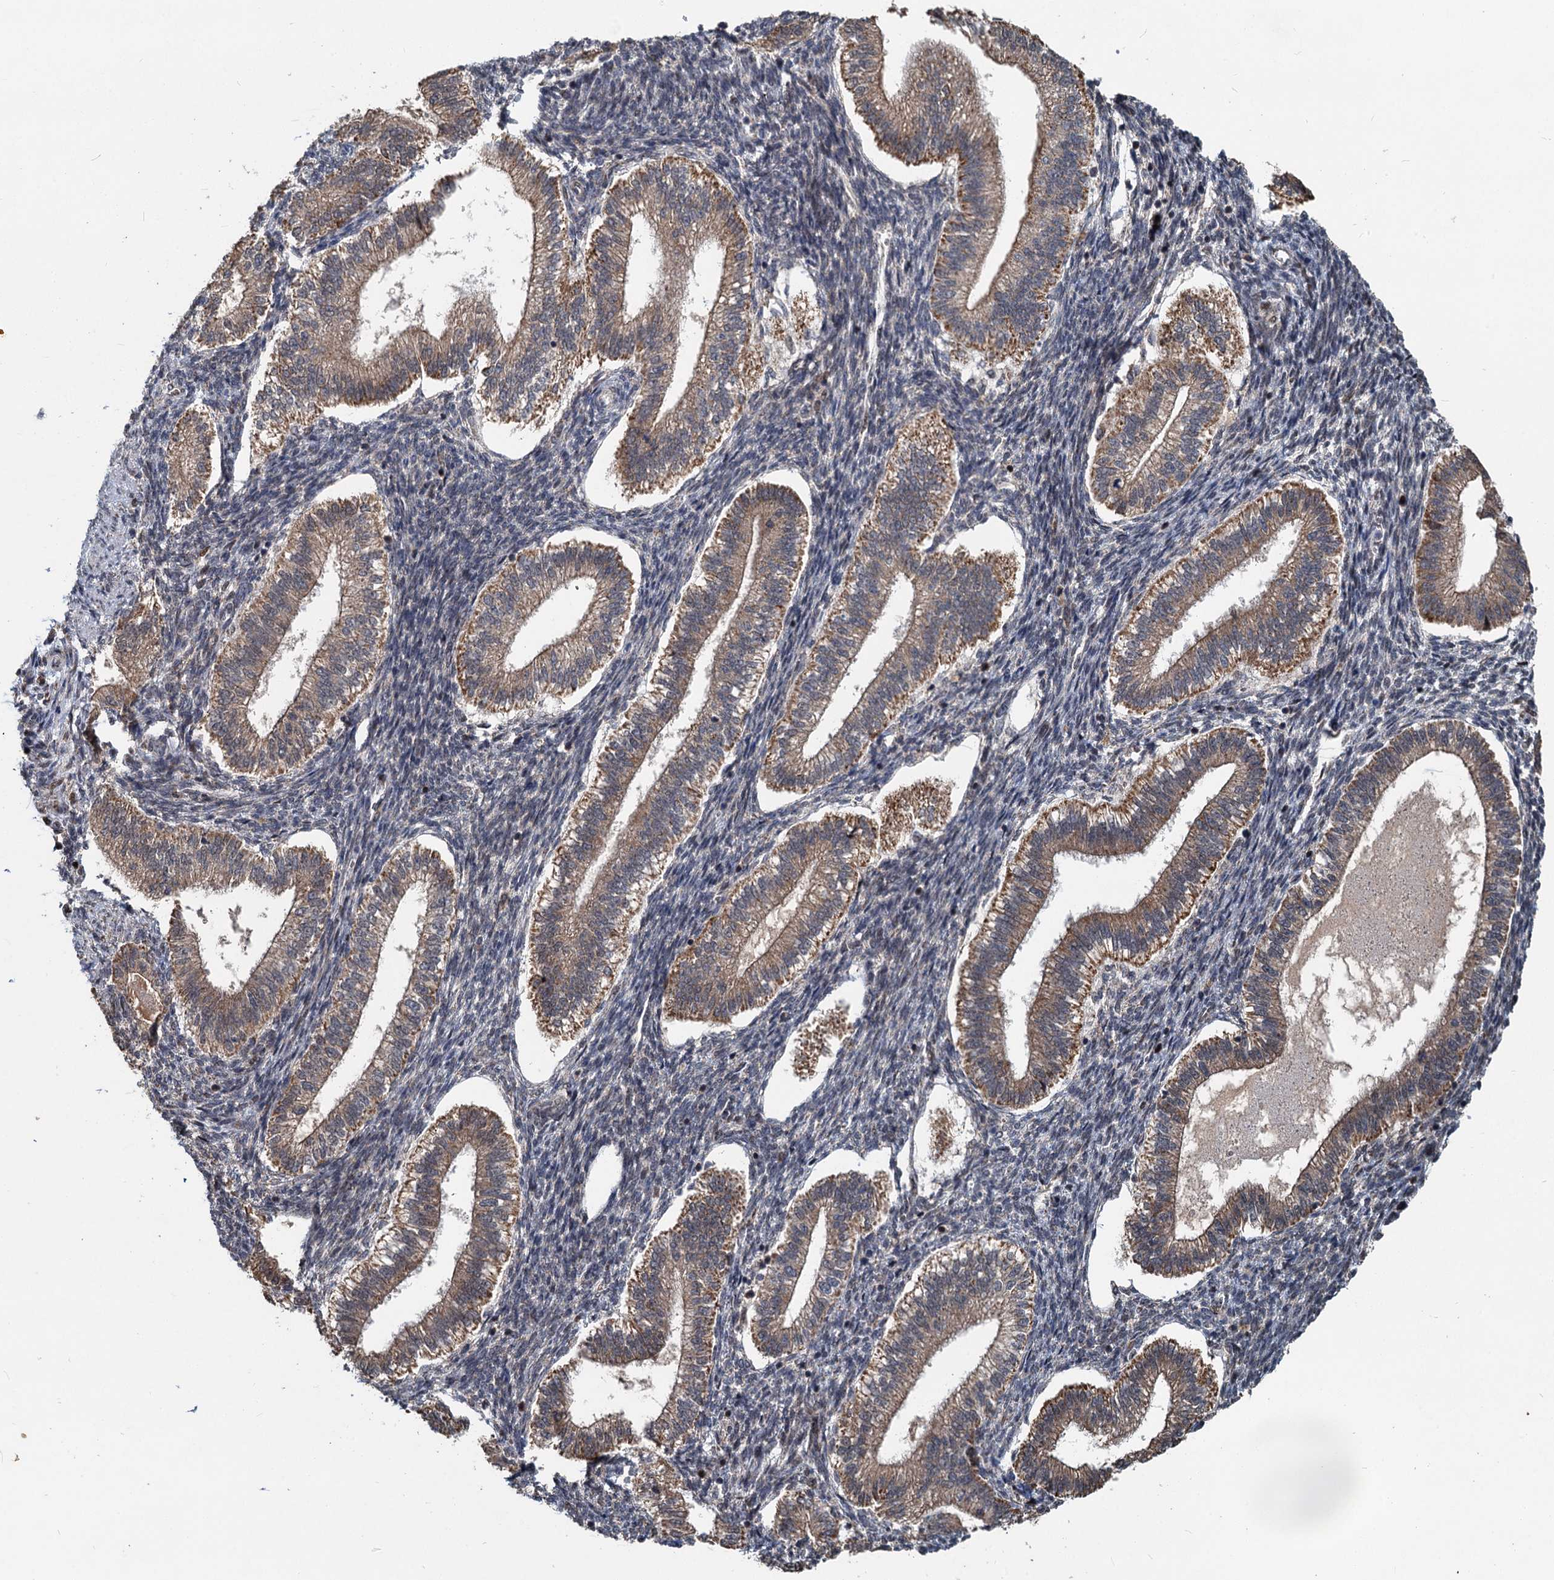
{"staining": {"intensity": "negative", "quantity": "none", "location": "none"}, "tissue": "endometrium", "cell_type": "Cells in endometrial stroma", "image_type": "normal", "snomed": [{"axis": "morphology", "description": "Normal tissue, NOS"}, {"axis": "topography", "description": "Endometrium"}], "caption": "High power microscopy histopathology image of an IHC micrograph of unremarkable endometrium, revealing no significant positivity in cells in endometrial stroma.", "gene": "RITA1", "patient": {"sex": "female", "age": 25}}